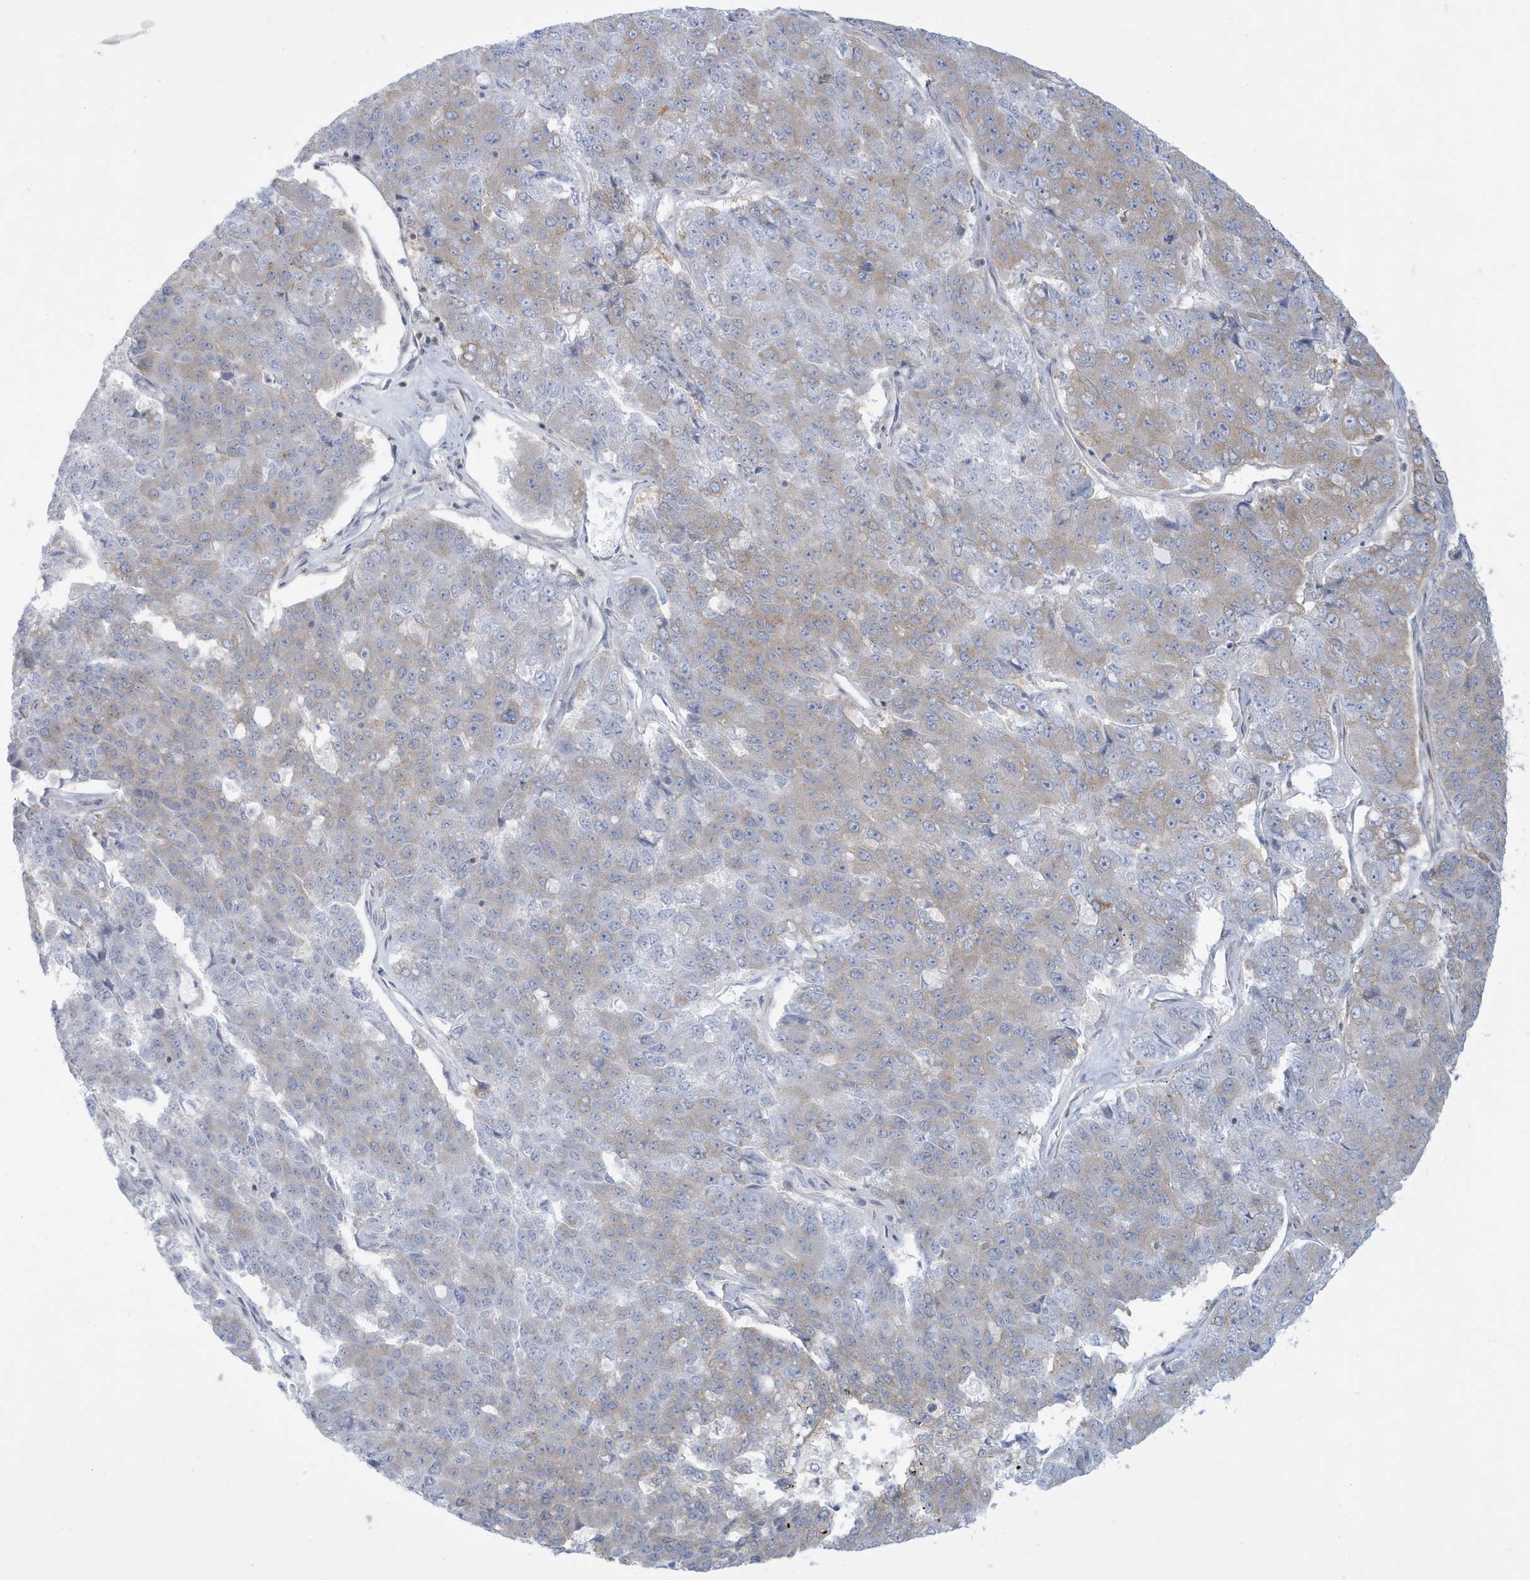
{"staining": {"intensity": "weak", "quantity": "<25%", "location": "cytoplasmic/membranous"}, "tissue": "pancreatic cancer", "cell_type": "Tumor cells", "image_type": "cancer", "snomed": [{"axis": "morphology", "description": "Adenocarcinoma, NOS"}, {"axis": "topography", "description": "Pancreas"}], "caption": "High magnification brightfield microscopy of pancreatic cancer (adenocarcinoma) stained with DAB (3,3'-diaminobenzidine) (brown) and counterstained with hematoxylin (blue): tumor cells show no significant staining. (DAB (3,3'-diaminobenzidine) immunohistochemistry (IHC), high magnification).", "gene": "SLAMF9", "patient": {"sex": "male", "age": 50}}